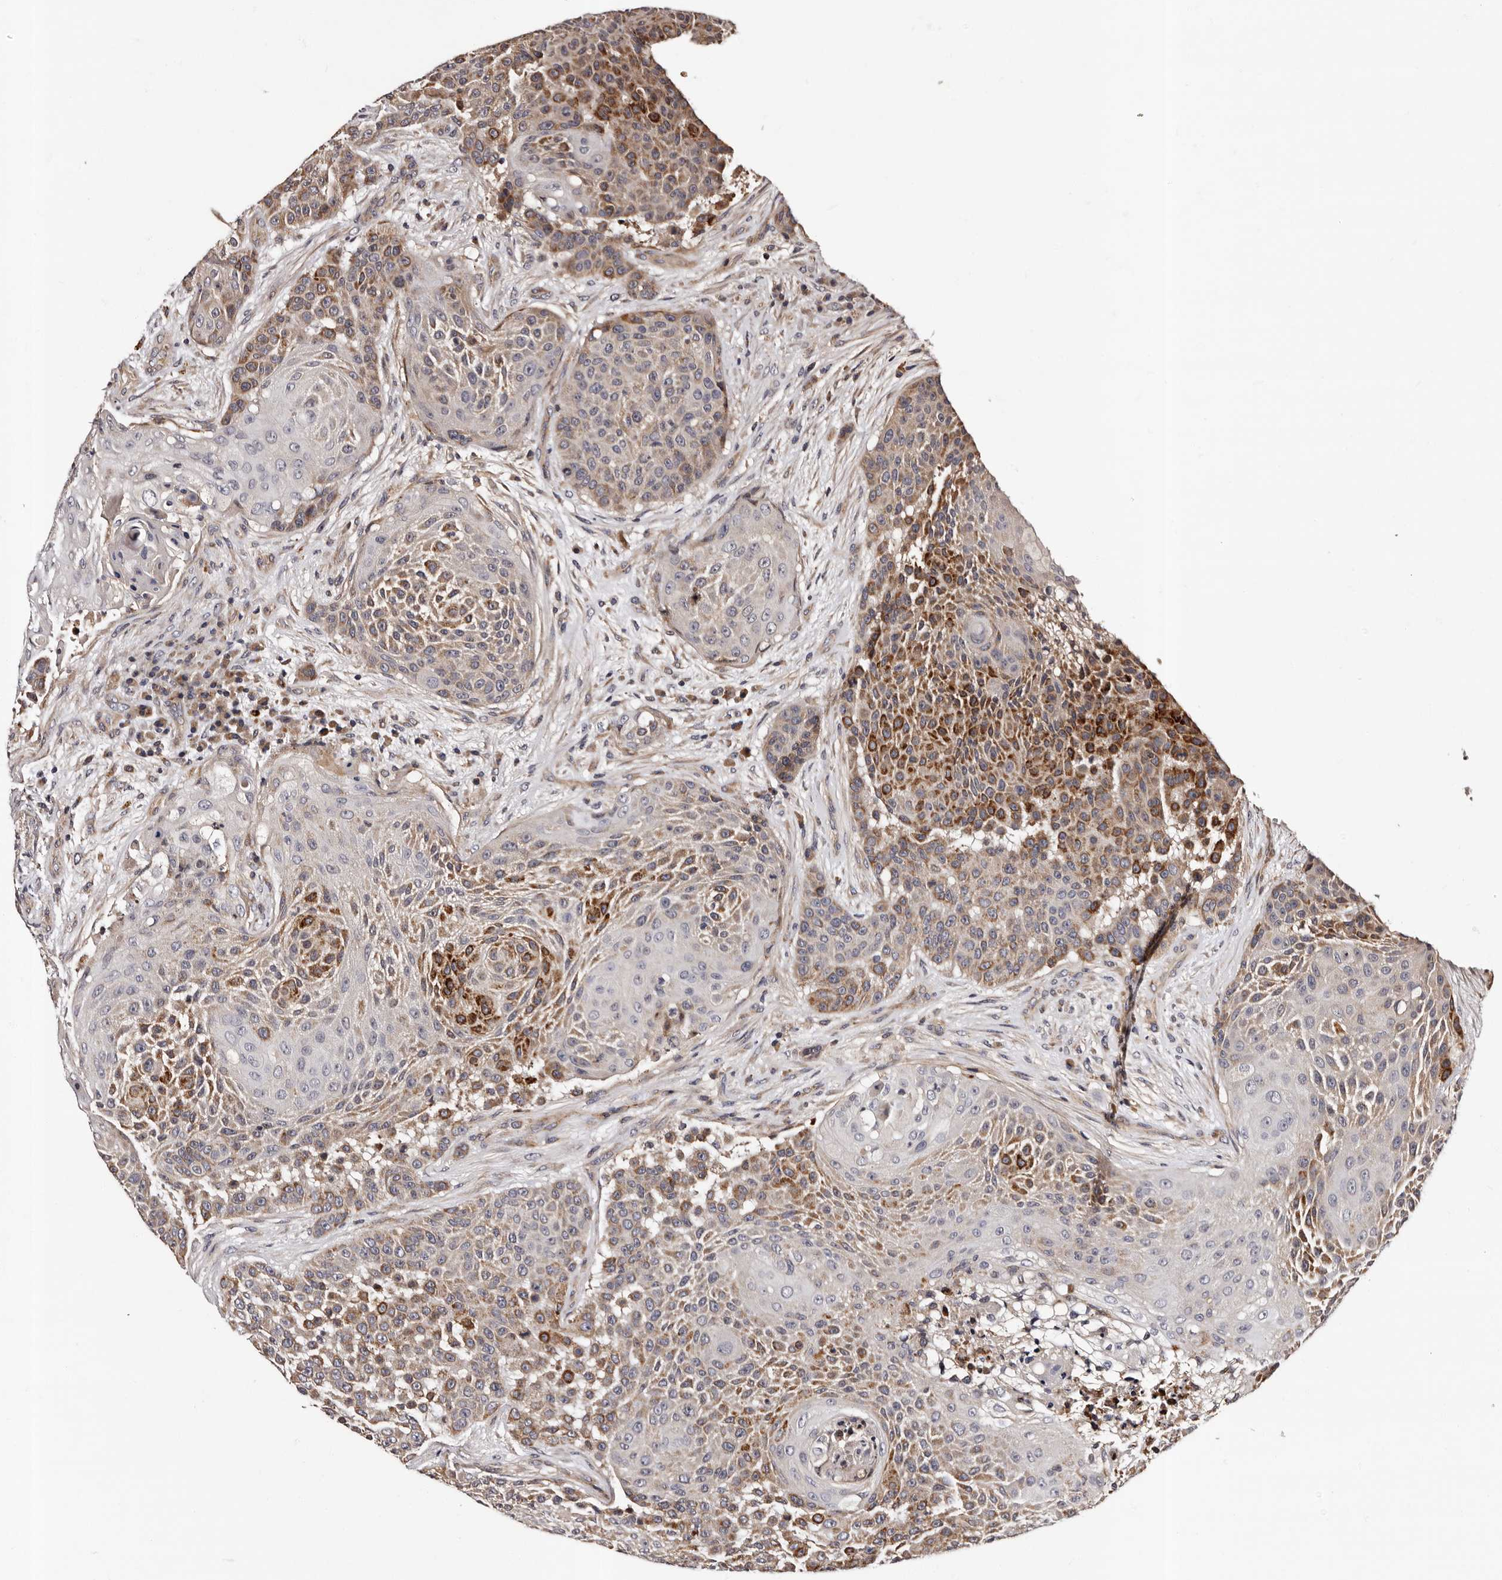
{"staining": {"intensity": "moderate", "quantity": ">75%", "location": "cytoplasmic/membranous"}, "tissue": "urothelial cancer", "cell_type": "Tumor cells", "image_type": "cancer", "snomed": [{"axis": "morphology", "description": "Urothelial carcinoma, High grade"}, {"axis": "topography", "description": "Urinary bladder"}], "caption": "A medium amount of moderate cytoplasmic/membranous staining is appreciated in about >75% of tumor cells in urothelial cancer tissue.", "gene": "ADCK5", "patient": {"sex": "female", "age": 63}}